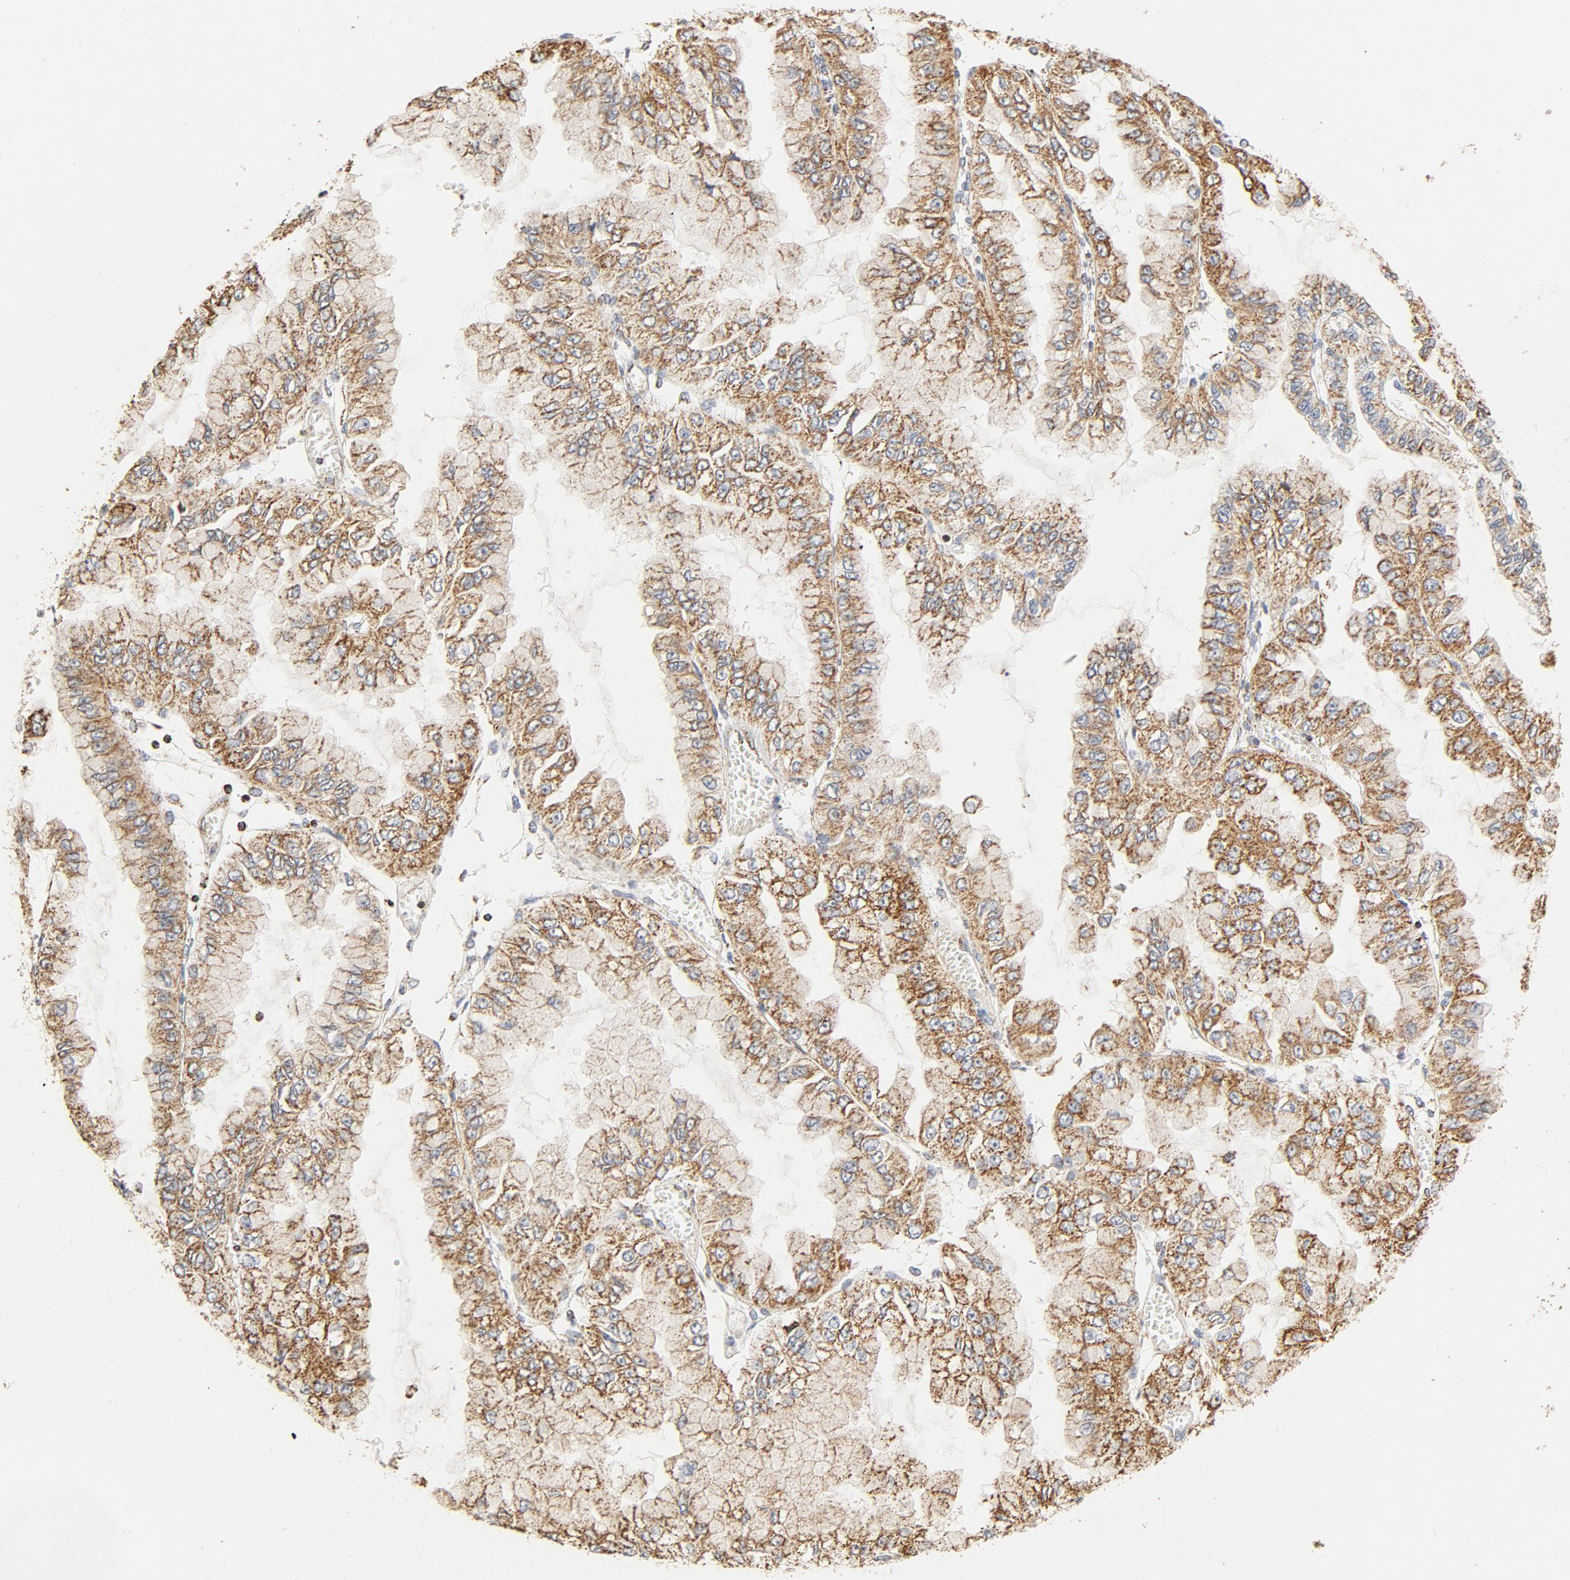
{"staining": {"intensity": "strong", "quantity": ">75%", "location": "cytoplasmic/membranous"}, "tissue": "liver cancer", "cell_type": "Tumor cells", "image_type": "cancer", "snomed": [{"axis": "morphology", "description": "Cholangiocarcinoma"}, {"axis": "topography", "description": "Liver"}], "caption": "About >75% of tumor cells in liver cancer display strong cytoplasmic/membranous protein staining as visualized by brown immunohistochemical staining.", "gene": "COX4I1", "patient": {"sex": "female", "age": 79}}